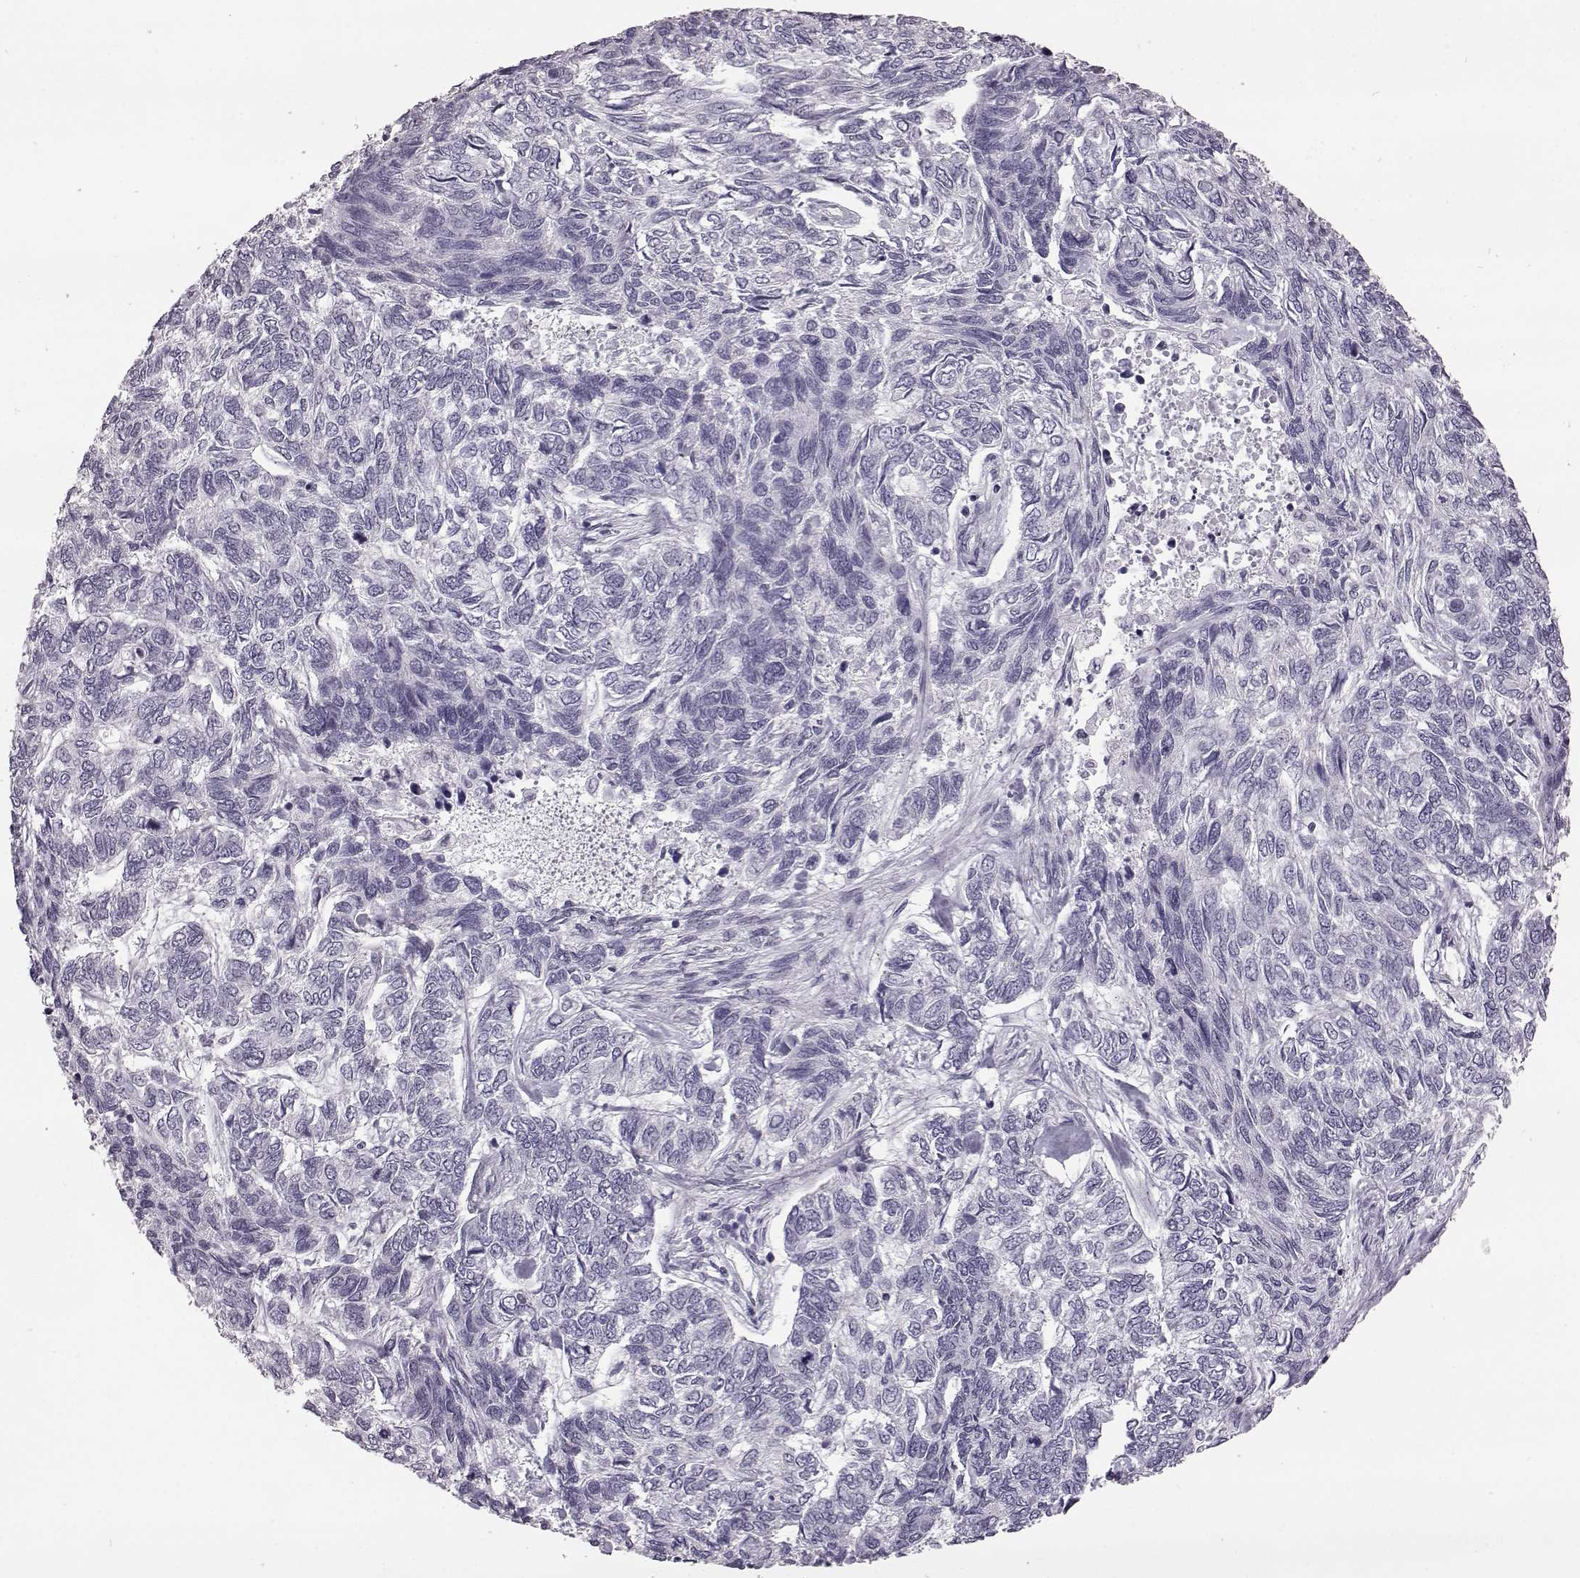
{"staining": {"intensity": "negative", "quantity": "none", "location": "none"}, "tissue": "skin cancer", "cell_type": "Tumor cells", "image_type": "cancer", "snomed": [{"axis": "morphology", "description": "Basal cell carcinoma"}, {"axis": "topography", "description": "Skin"}], "caption": "IHC of skin cancer displays no positivity in tumor cells.", "gene": "TCHHL1", "patient": {"sex": "female", "age": 65}}